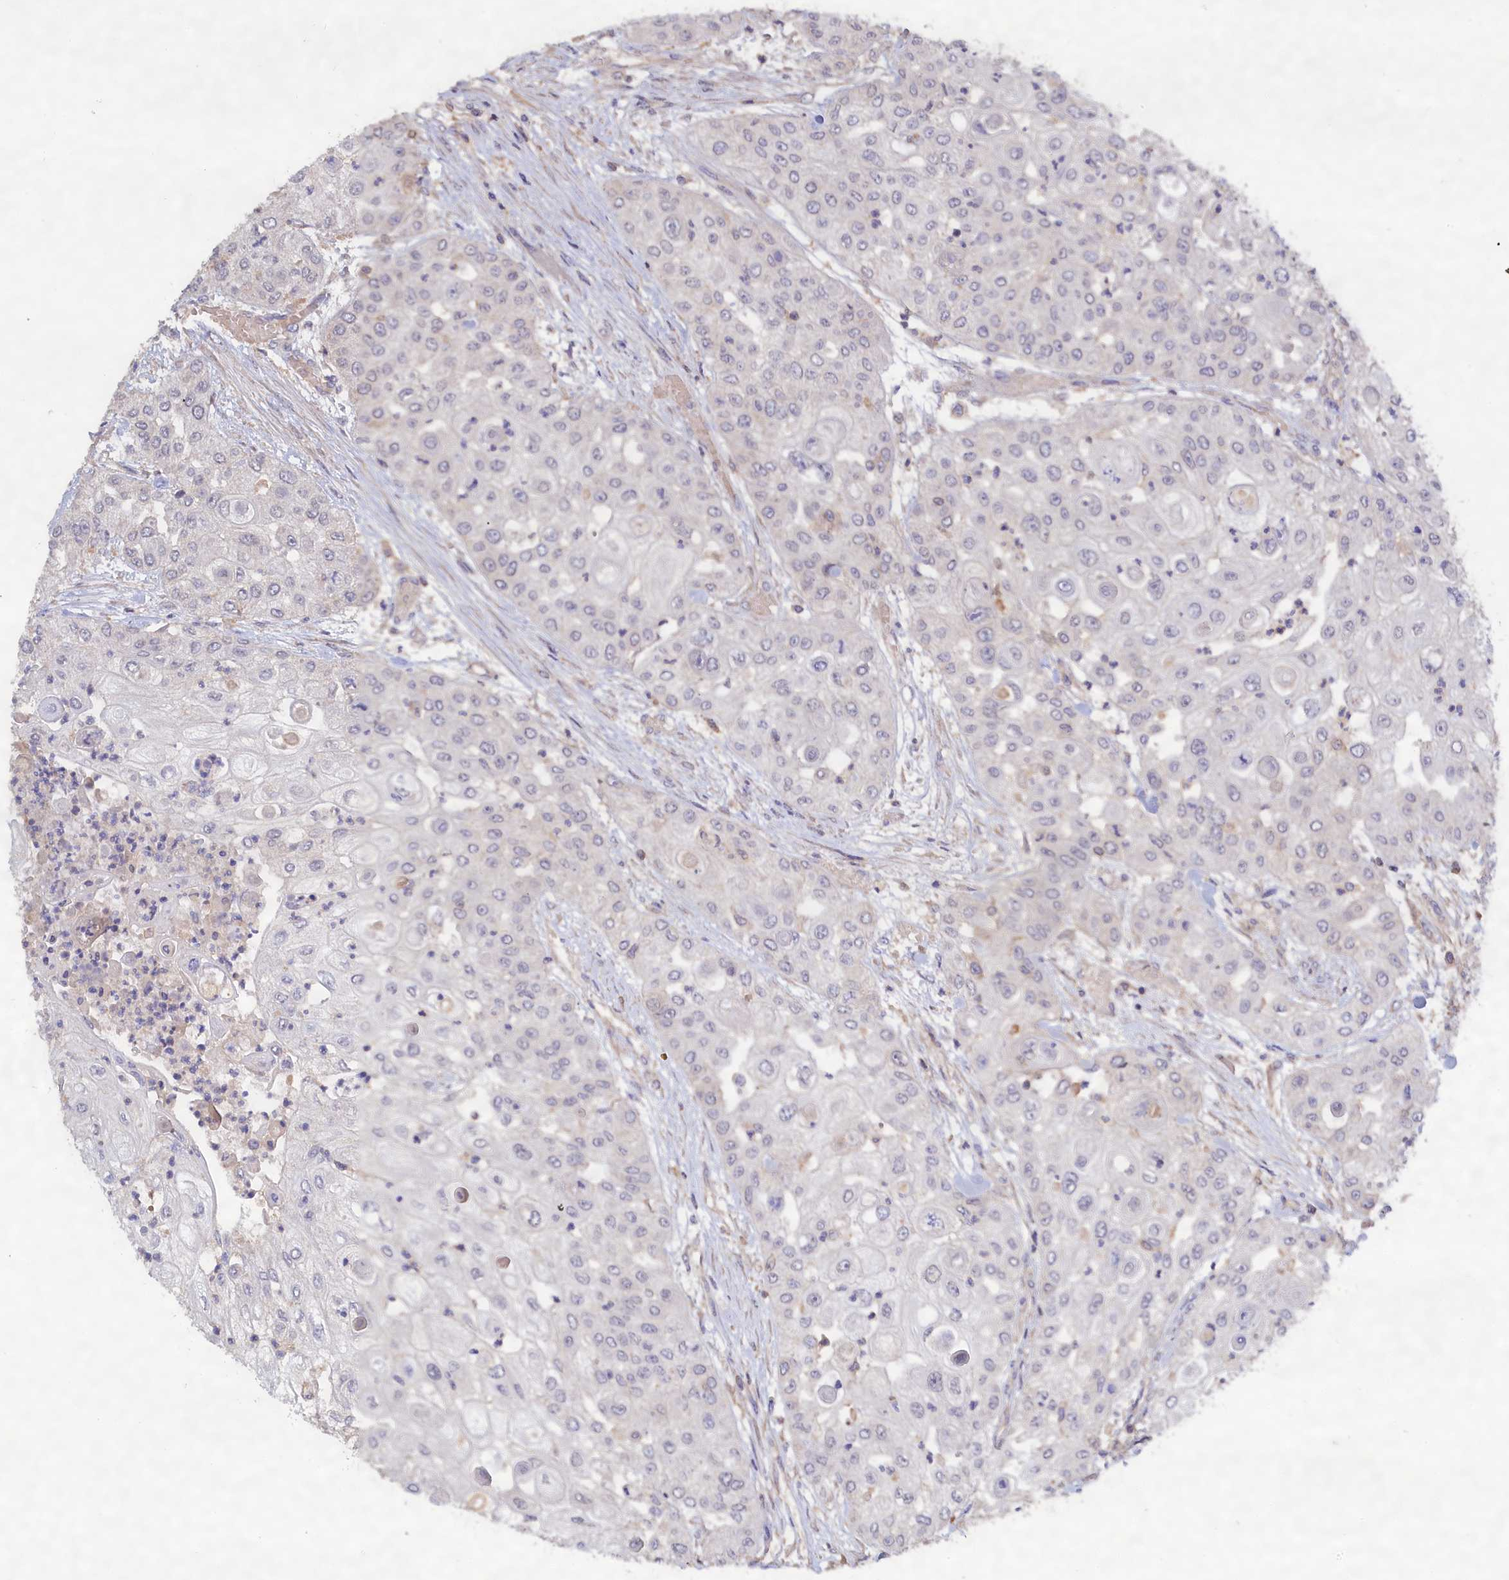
{"staining": {"intensity": "negative", "quantity": "none", "location": "none"}, "tissue": "urothelial cancer", "cell_type": "Tumor cells", "image_type": "cancer", "snomed": [{"axis": "morphology", "description": "Urothelial carcinoma, High grade"}, {"axis": "topography", "description": "Urinary bladder"}], "caption": "Urothelial cancer stained for a protein using immunohistochemistry reveals no positivity tumor cells.", "gene": "CELF5", "patient": {"sex": "female", "age": 79}}